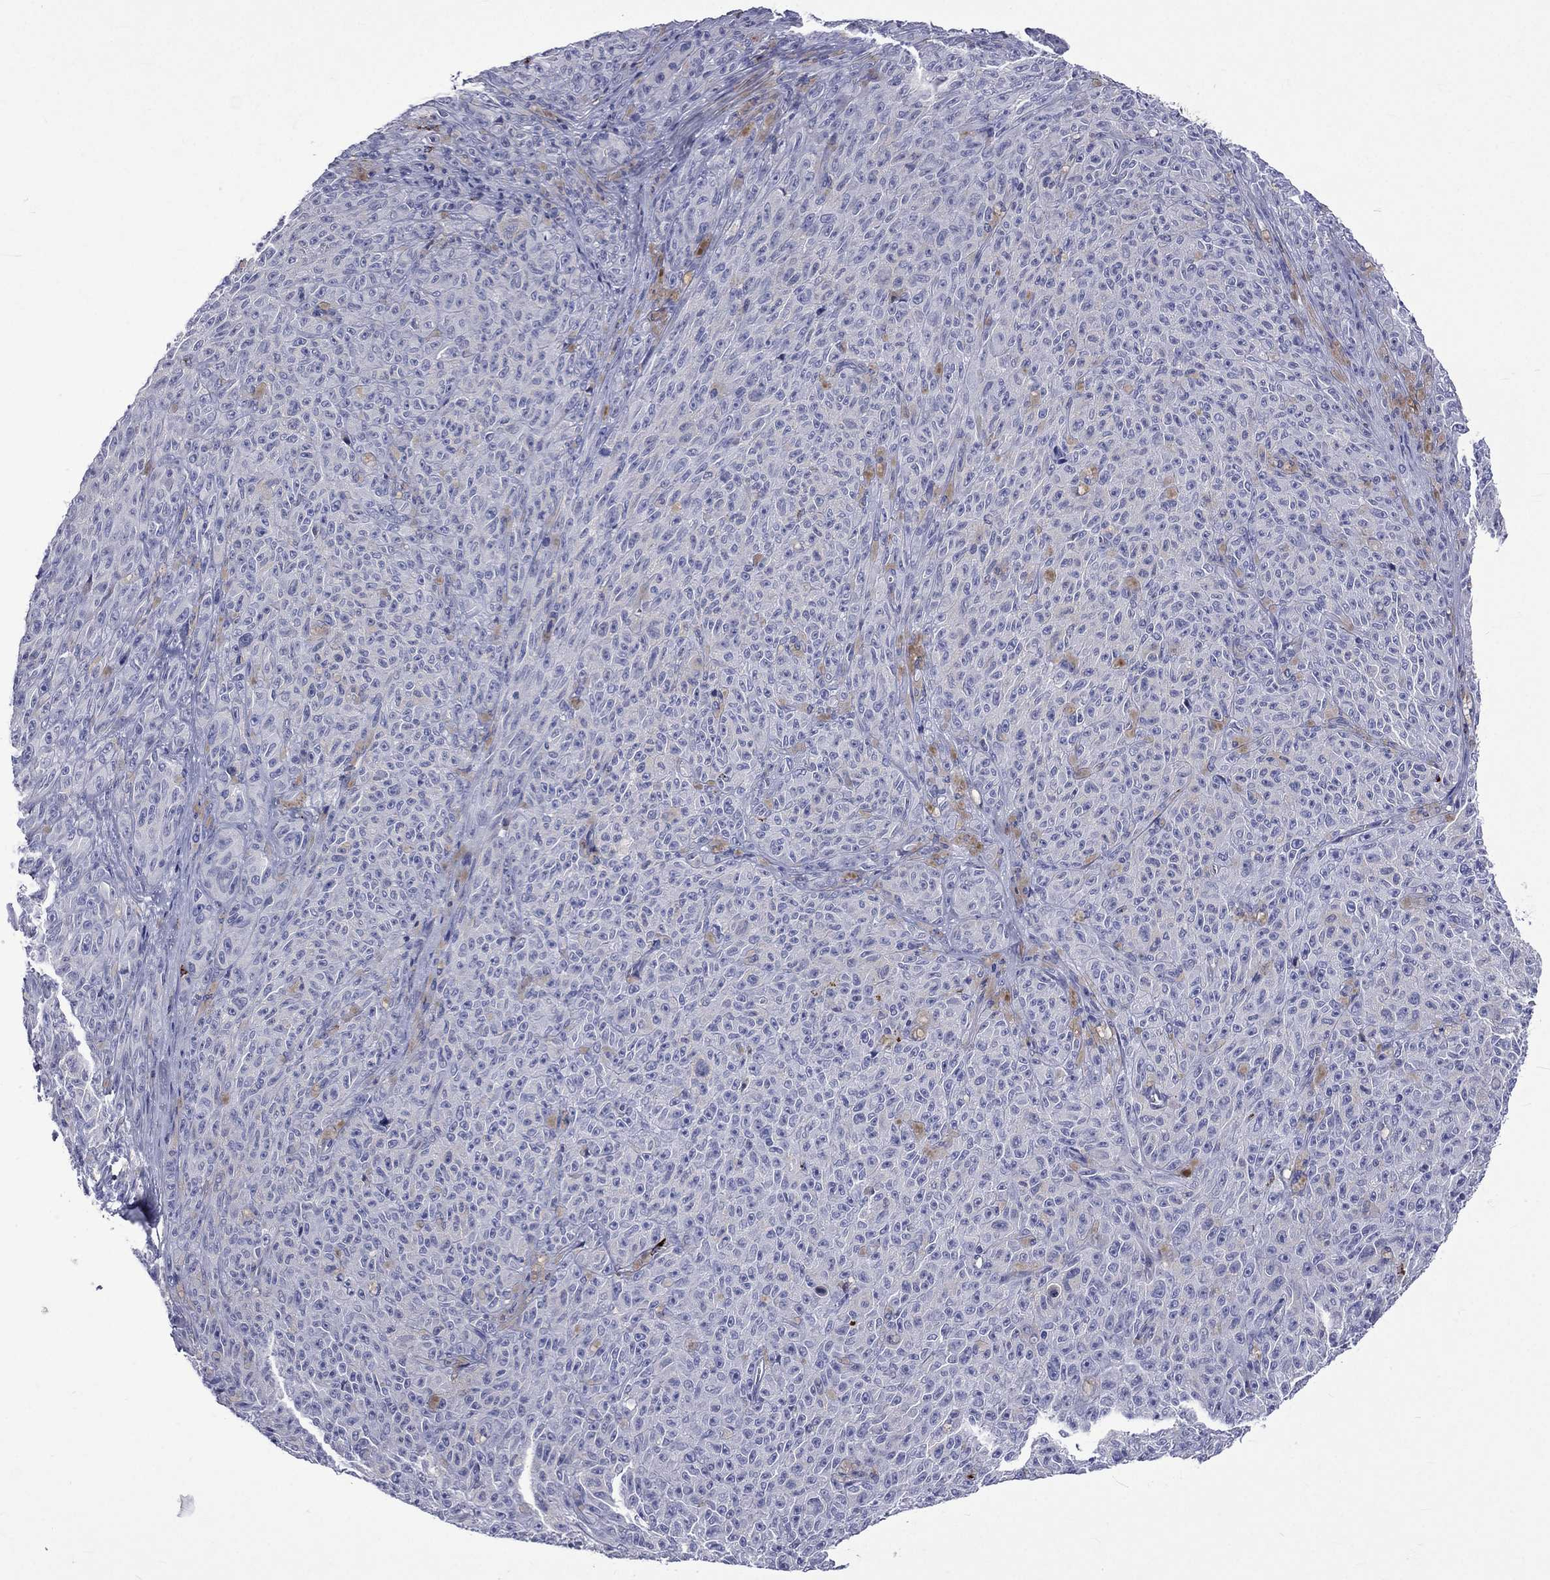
{"staining": {"intensity": "negative", "quantity": "none", "location": "none"}, "tissue": "melanoma", "cell_type": "Tumor cells", "image_type": "cancer", "snomed": [{"axis": "morphology", "description": "Malignant melanoma, NOS"}, {"axis": "topography", "description": "Skin"}], "caption": "Tumor cells are negative for protein expression in human melanoma.", "gene": "ELANE", "patient": {"sex": "female", "age": 82}}